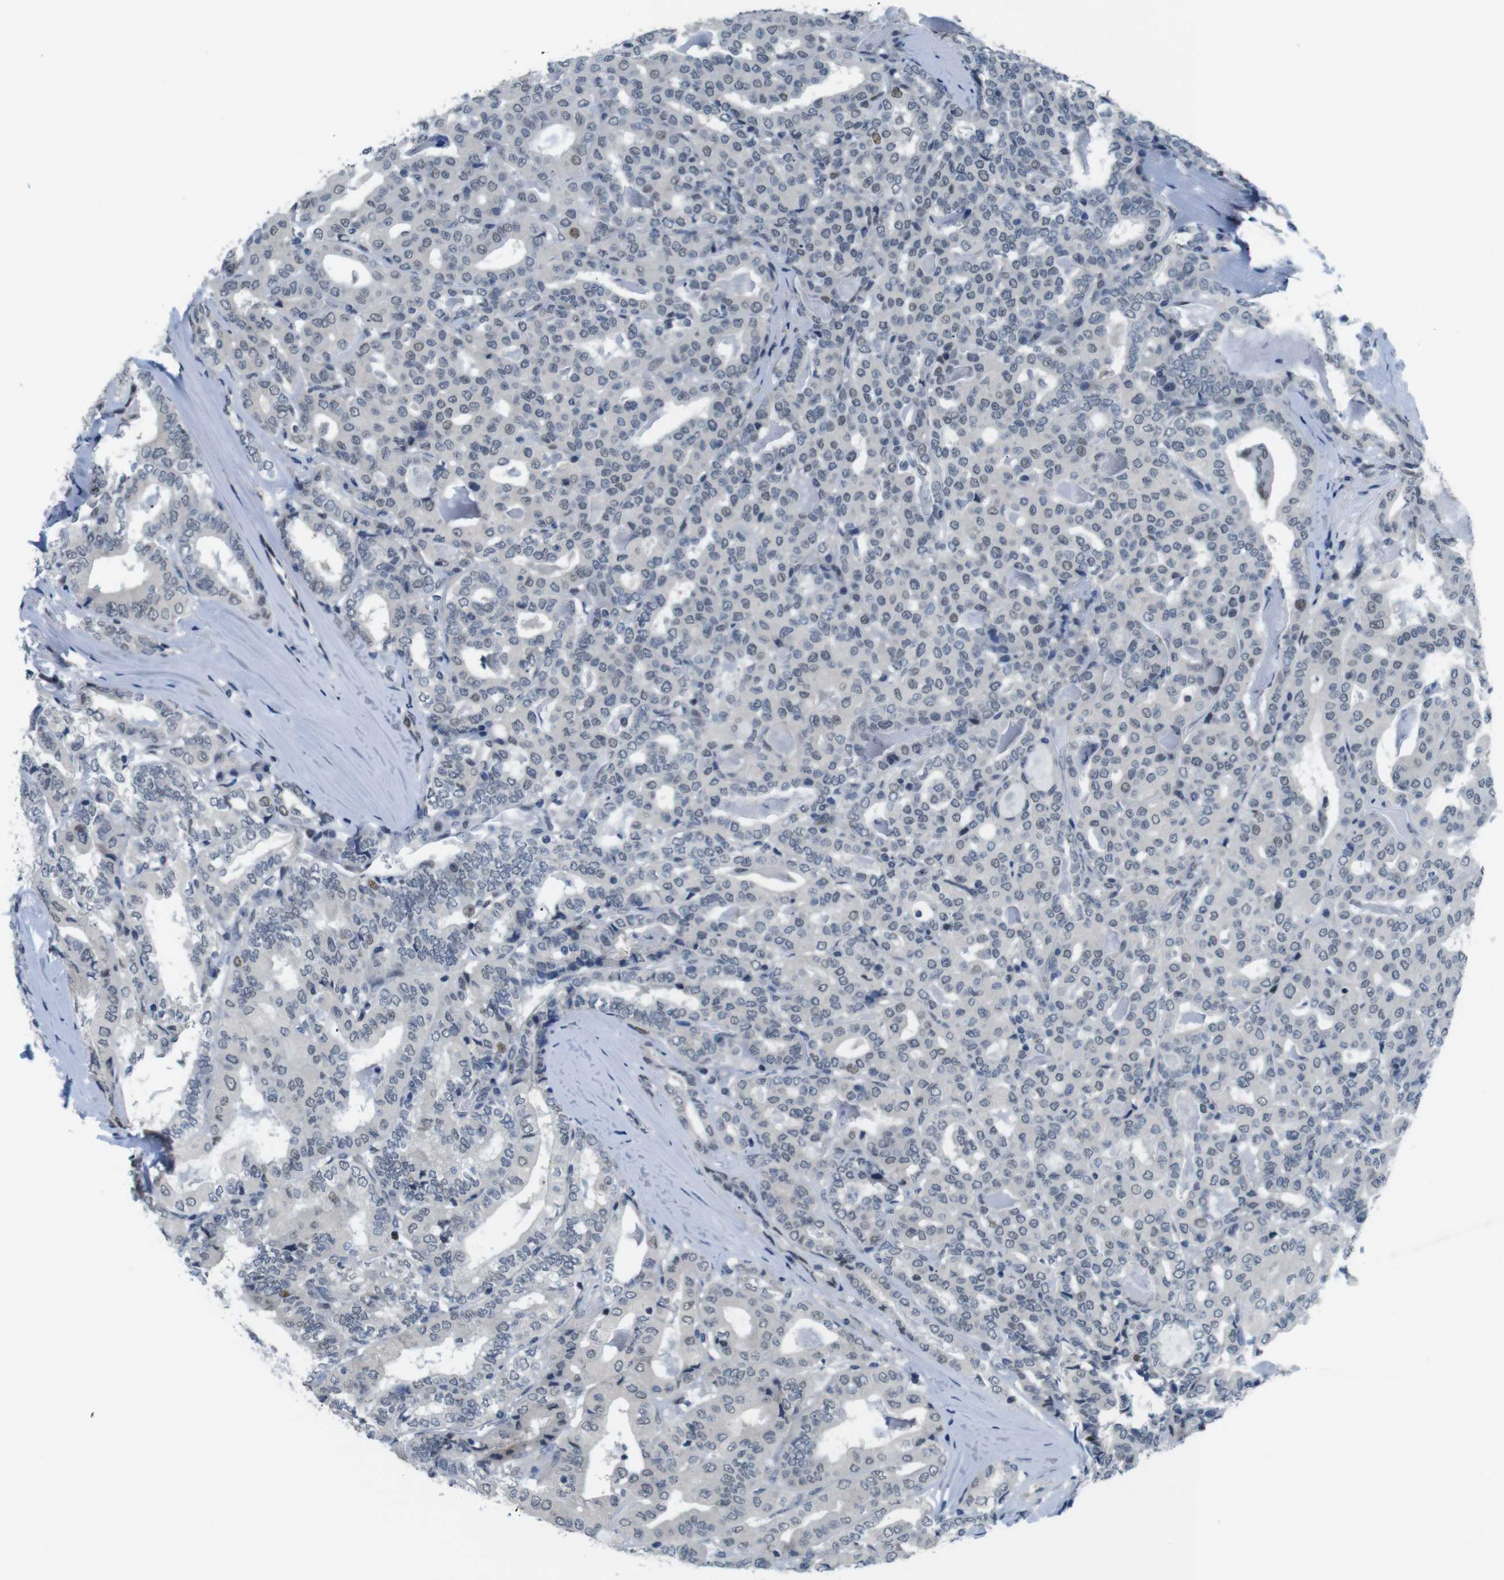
{"staining": {"intensity": "negative", "quantity": "none", "location": "none"}, "tissue": "thyroid cancer", "cell_type": "Tumor cells", "image_type": "cancer", "snomed": [{"axis": "morphology", "description": "Papillary adenocarcinoma, NOS"}, {"axis": "topography", "description": "Thyroid gland"}], "caption": "Tumor cells are negative for protein expression in human thyroid cancer.", "gene": "SMCO2", "patient": {"sex": "female", "age": 42}}